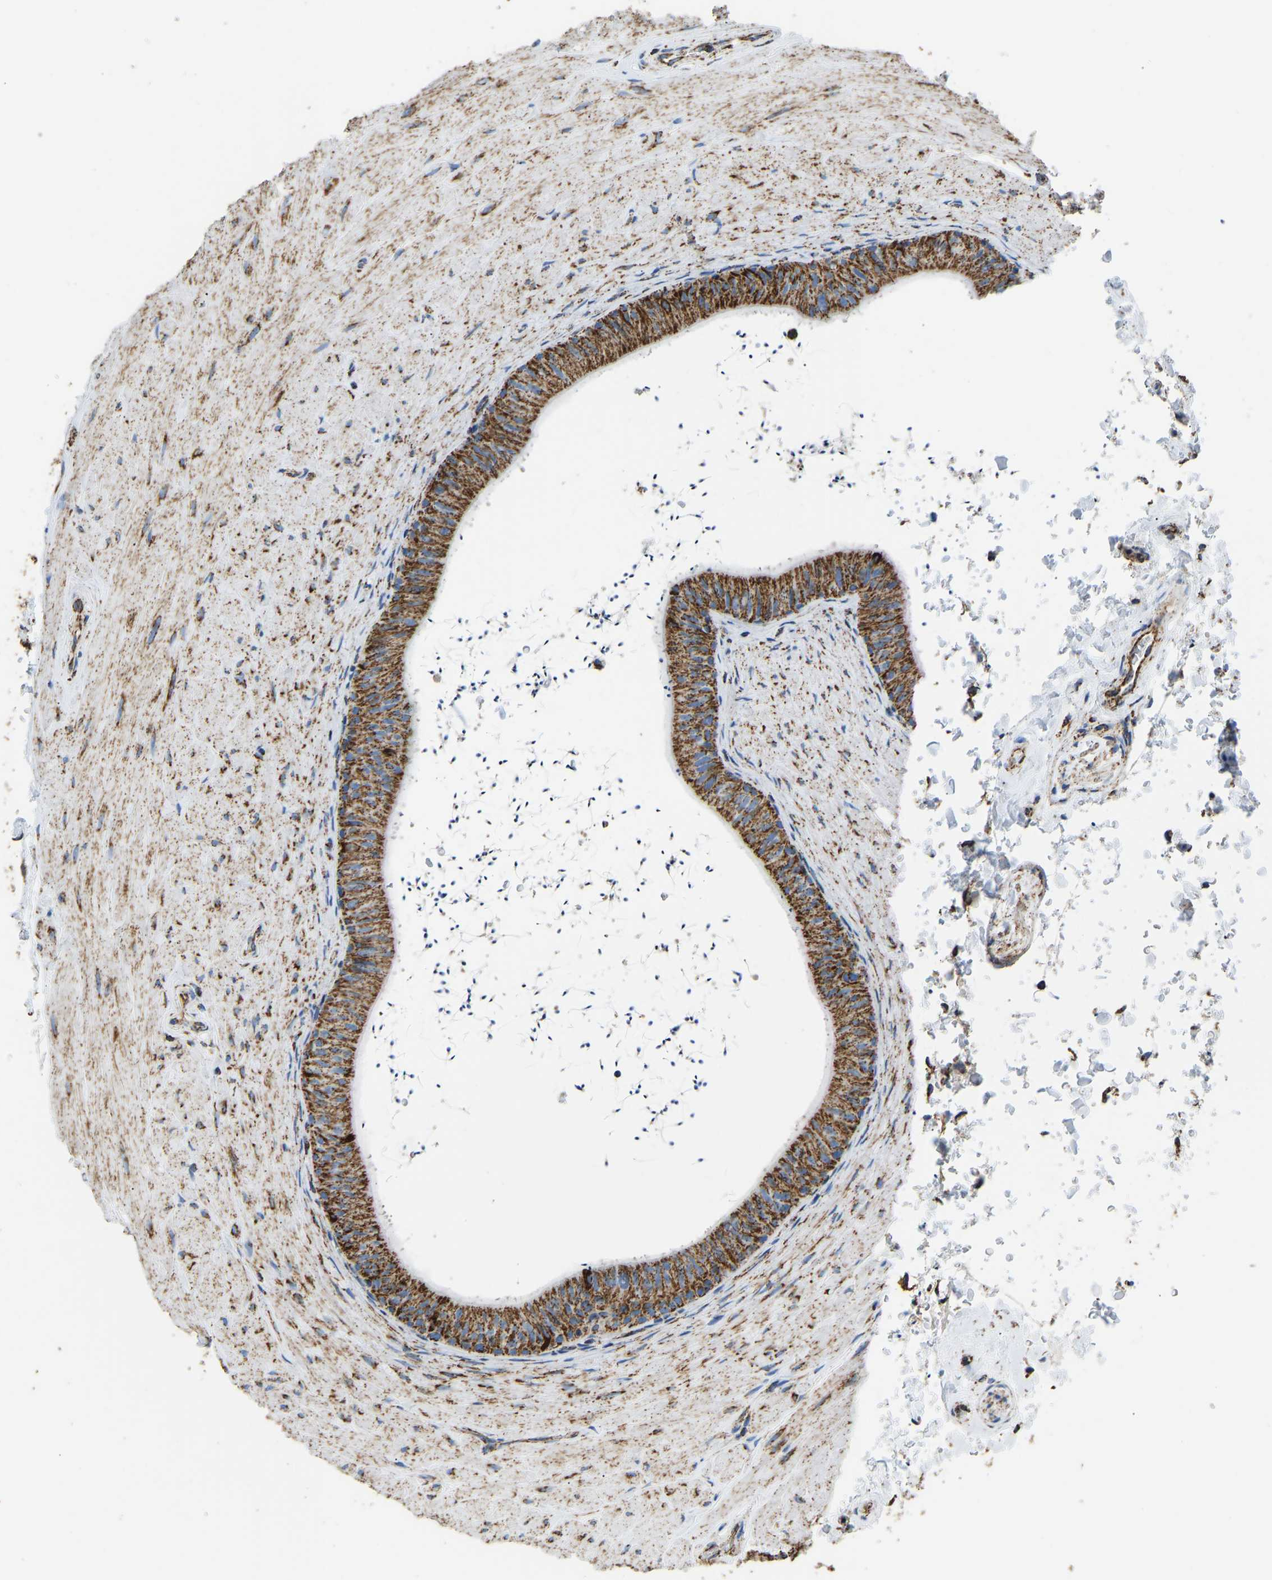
{"staining": {"intensity": "strong", "quantity": ">75%", "location": "cytoplasmic/membranous"}, "tissue": "epididymis", "cell_type": "Glandular cells", "image_type": "normal", "snomed": [{"axis": "morphology", "description": "Normal tissue, NOS"}, {"axis": "topography", "description": "Epididymis"}], "caption": "A high amount of strong cytoplasmic/membranous staining is seen in approximately >75% of glandular cells in normal epididymis. Ihc stains the protein of interest in brown and the nuclei are stained blue.", "gene": "IRX6", "patient": {"sex": "male", "age": 34}}